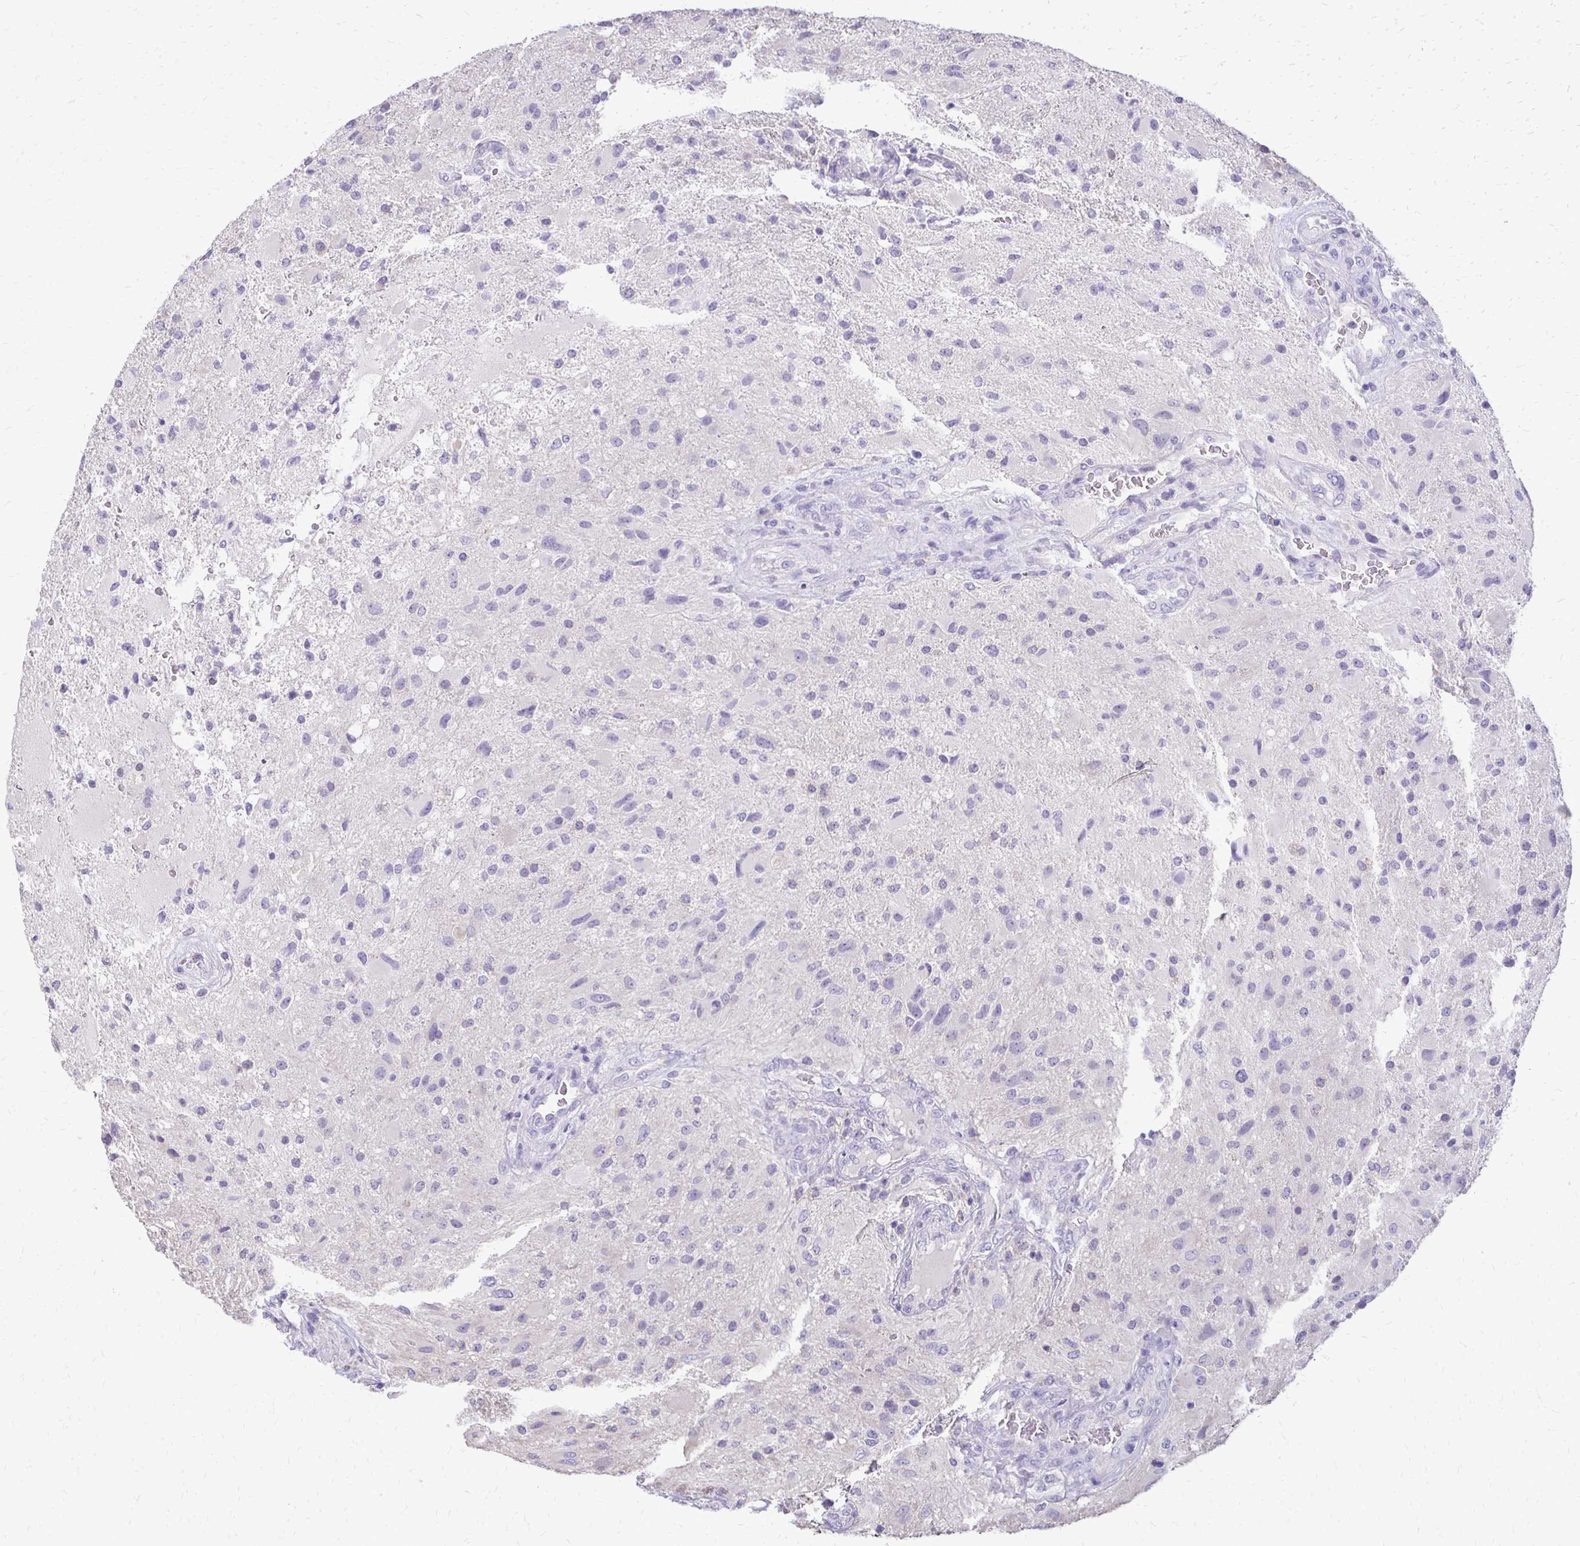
{"staining": {"intensity": "negative", "quantity": "none", "location": "none"}, "tissue": "glioma", "cell_type": "Tumor cells", "image_type": "cancer", "snomed": [{"axis": "morphology", "description": "Glioma, malignant, High grade"}, {"axis": "topography", "description": "Brain"}], "caption": "A photomicrograph of malignant glioma (high-grade) stained for a protein exhibits no brown staining in tumor cells.", "gene": "ALPG", "patient": {"sex": "male", "age": 53}}